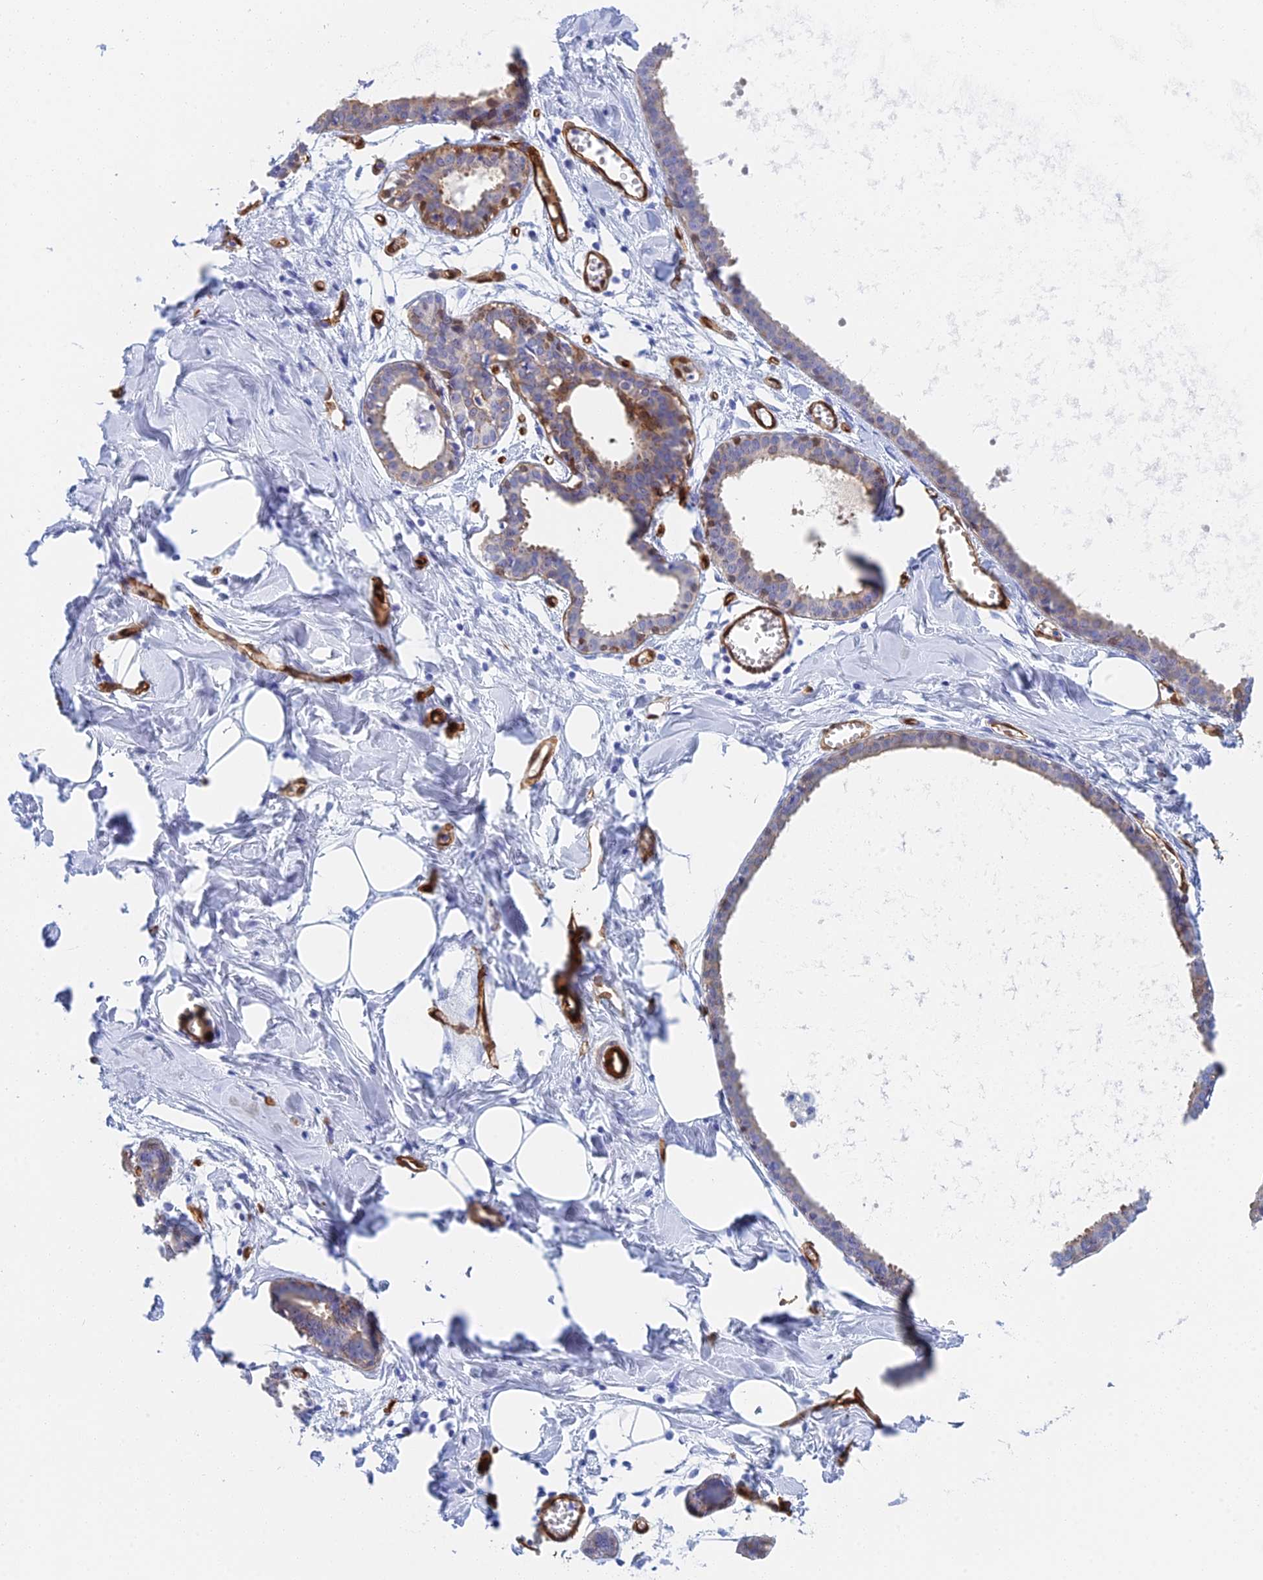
{"staining": {"intensity": "negative", "quantity": "none", "location": "none"}, "tissue": "breast", "cell_type": "Adipocytes", "image_type": "normal", "snomed": [{"axis": "morphology", "description": "Normal tissue, NOS"}, {"axis": "topography", "description": "Breast"}], "caption": "Immunohistochemistry (IHC) micrograph of unremarkable breast: human breast stained with DAB exhibits no significant protein positivity in adipocytes.", "gene": "CRIP2", "patient": {"sex": "female", "age": 27}}